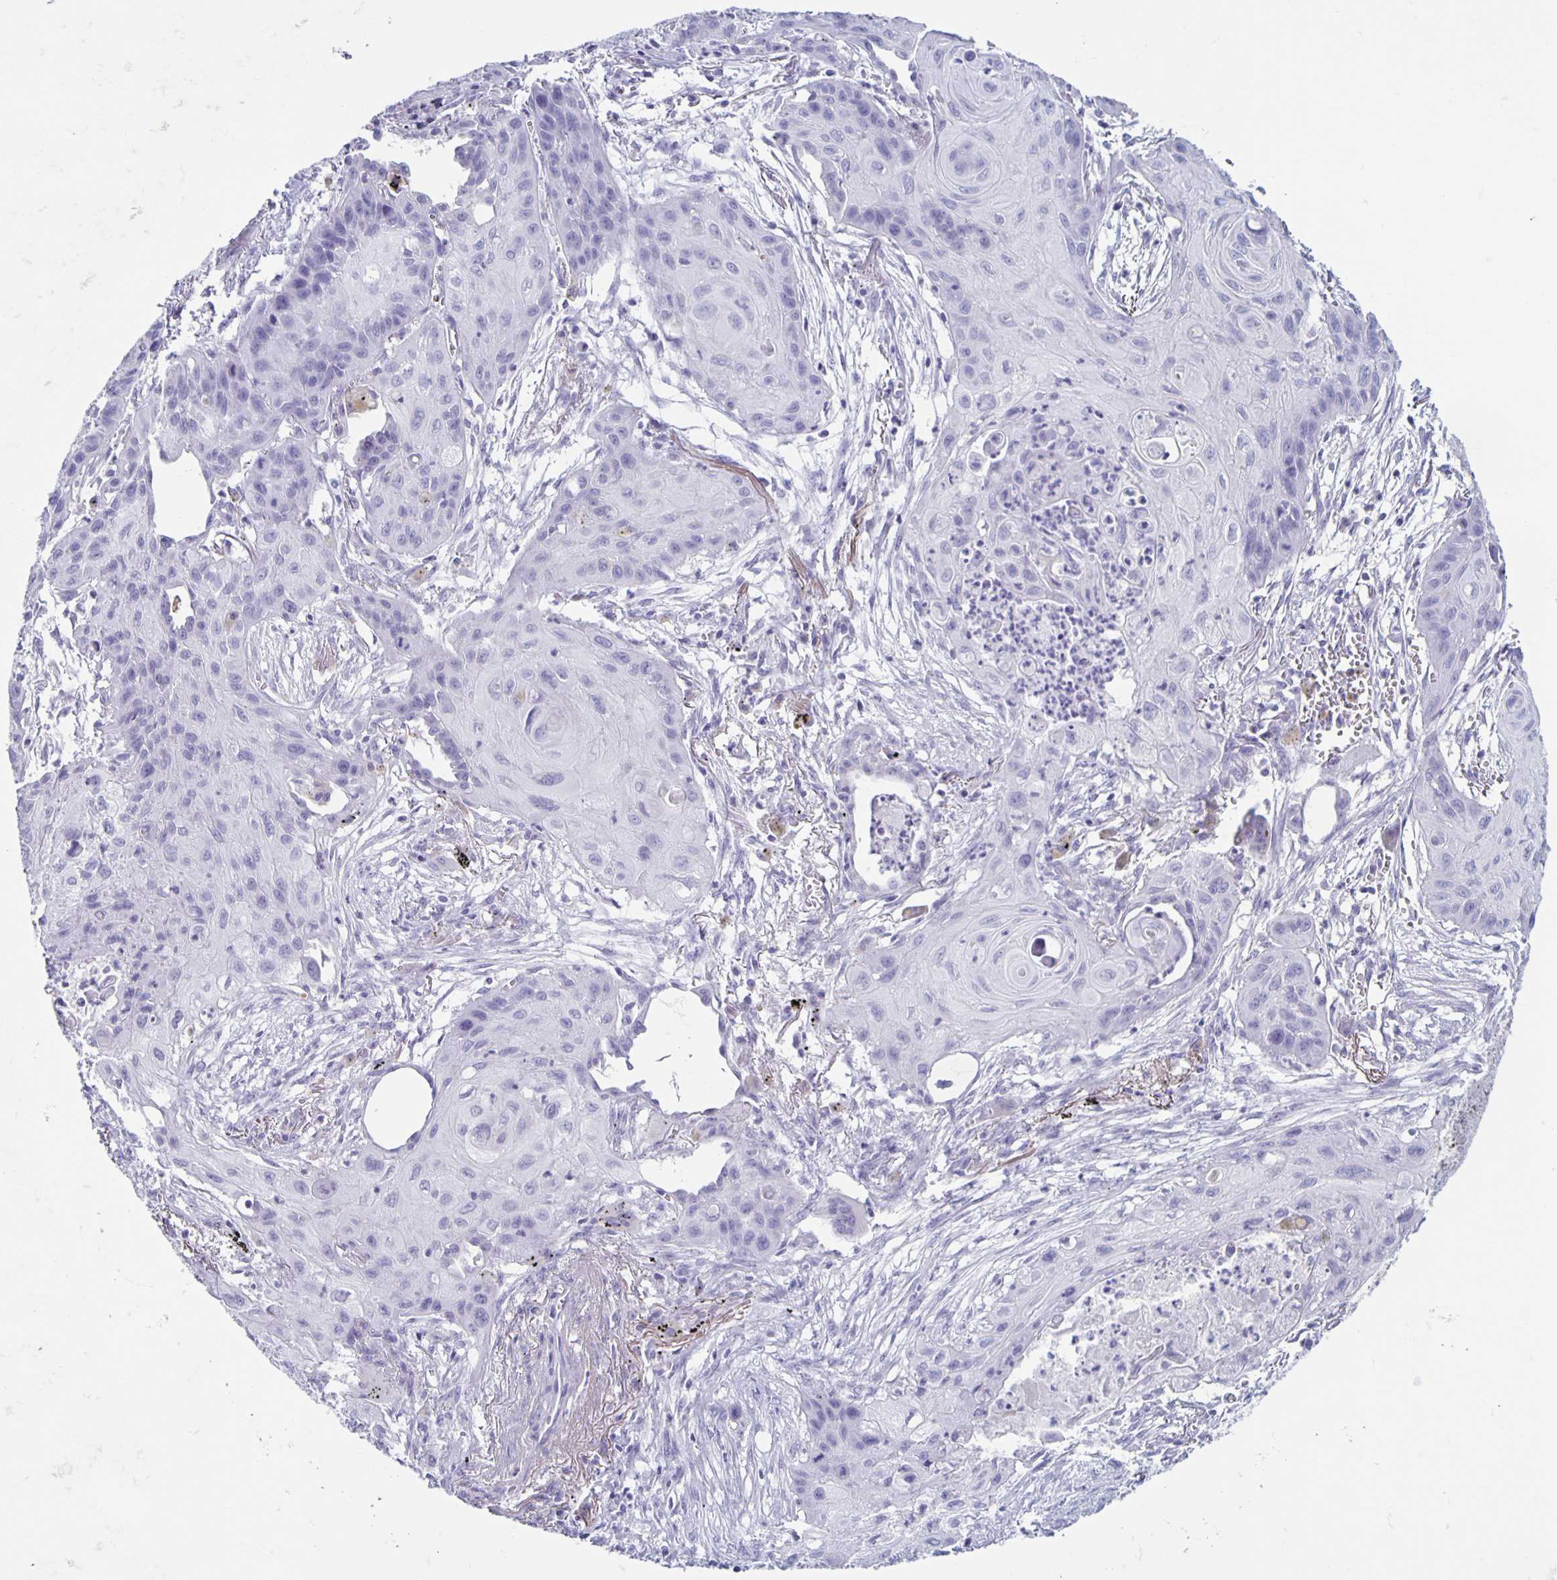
{"staining": {"intensity": "negative", "quantity": "none", "location": "none"}, "tissue": "lung cancer", "cell_type": "Tumor cells", "image_type": "cancer", "snomed": [{"axis": "morphology", "description": "Squamous cell carcinoma, NOS"}, {"axis": "topography", "description": "Lung"}], "caption": "Protein analysis of lung cancer (squamous cell carcinoma) displays no significant positivity in tumor cells.", "gene": "CT45A5", "patient": {"sex": "male", "age": 71}}